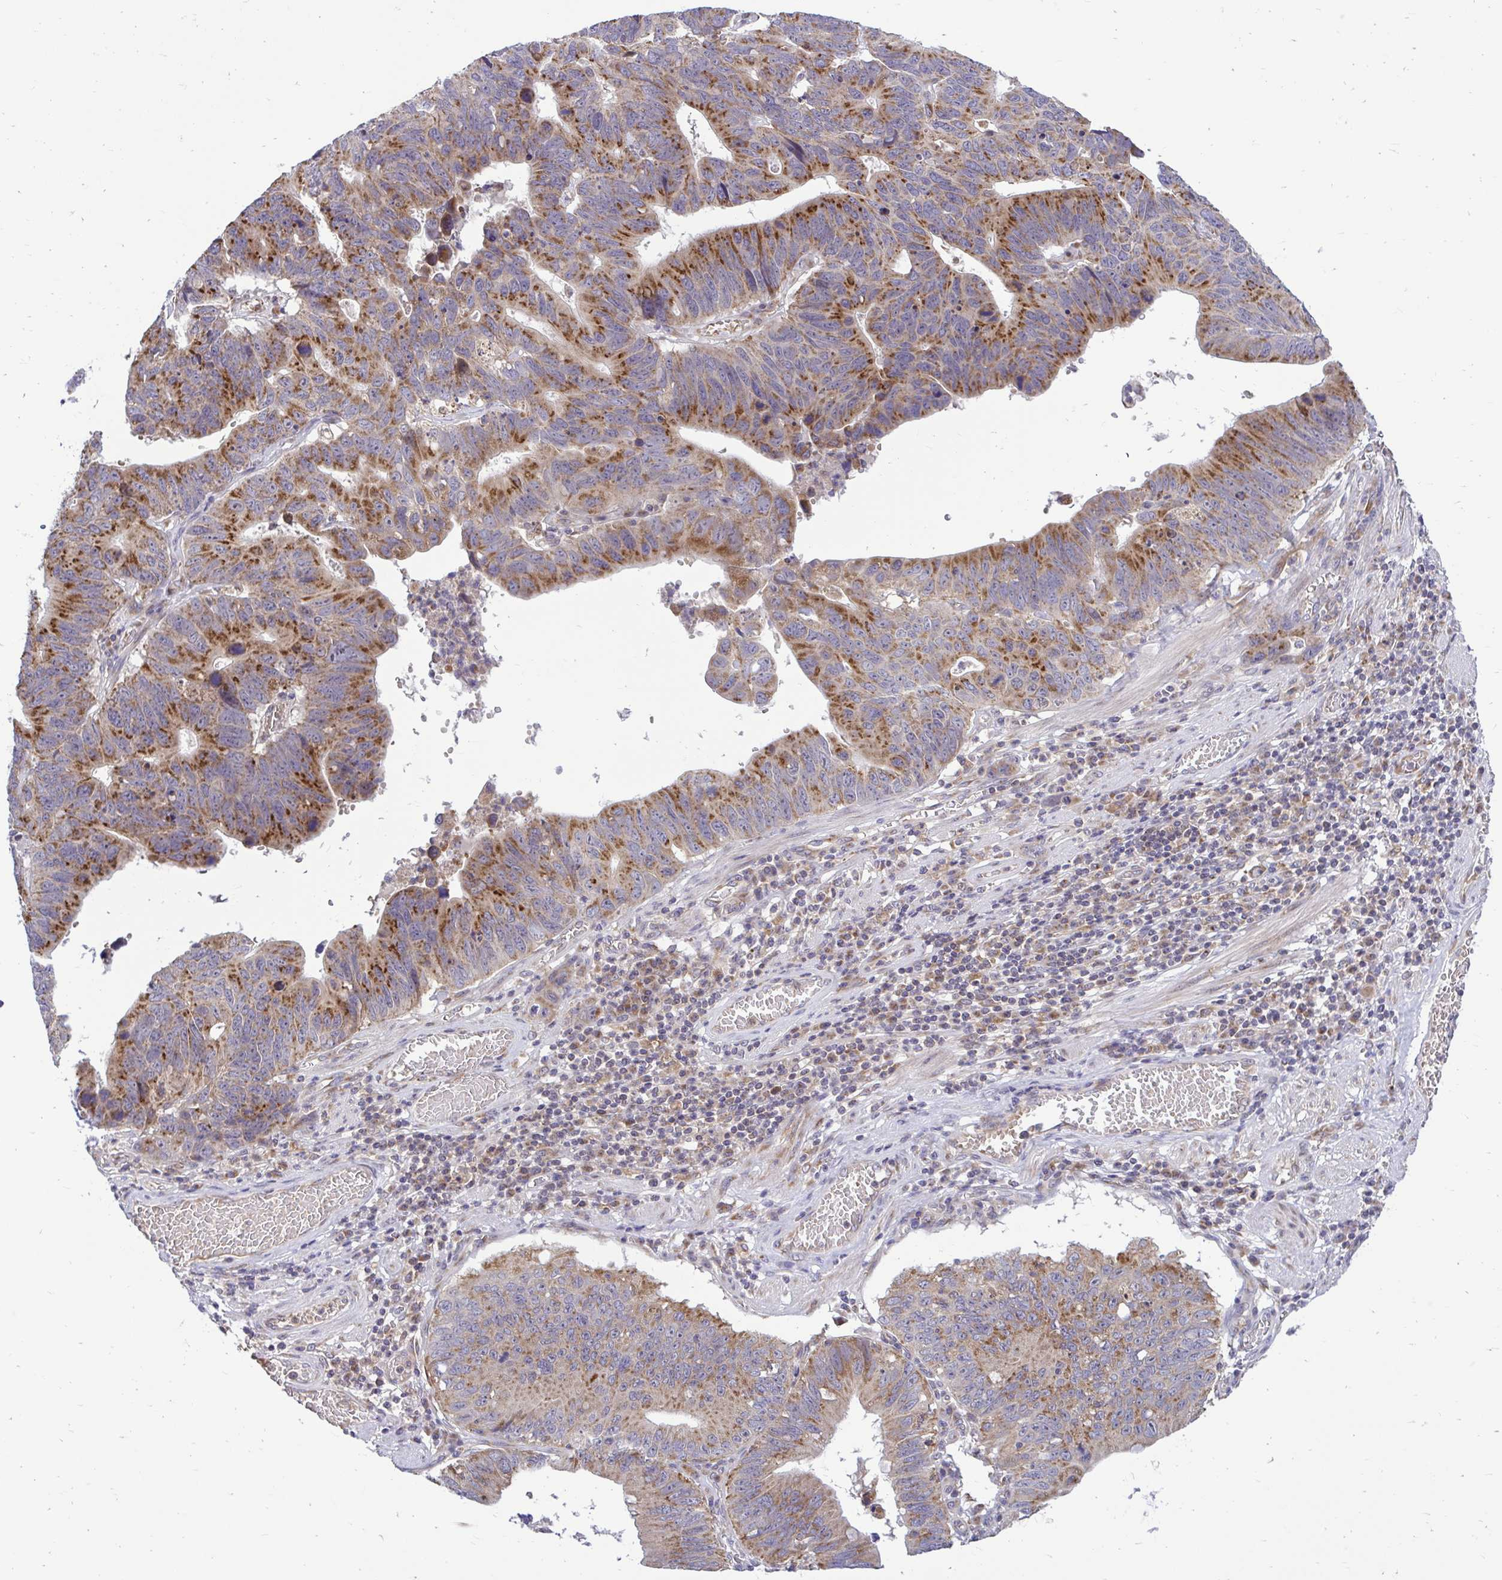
{"staining": {"intensity": "strong", "quantity": ">75%", "location": "cytoplasmic/membranous"}, "tissue": "stomach cancer", "cell_type": "Tumor cells", "image_type": "cancer", "snomed": [{"axis": "morphology", "description": "Adenocarcinoma, NOS"}, {"axis": "topography", "description": "Stomach"}], "caption": "A brown stain highlights strong cytoplasmic/membranous expression of a protein in human adenocarcinoma (stomach) tumor cells.", "gene": "VTI1B", "patient": {"sex": "male", "age": 59}}